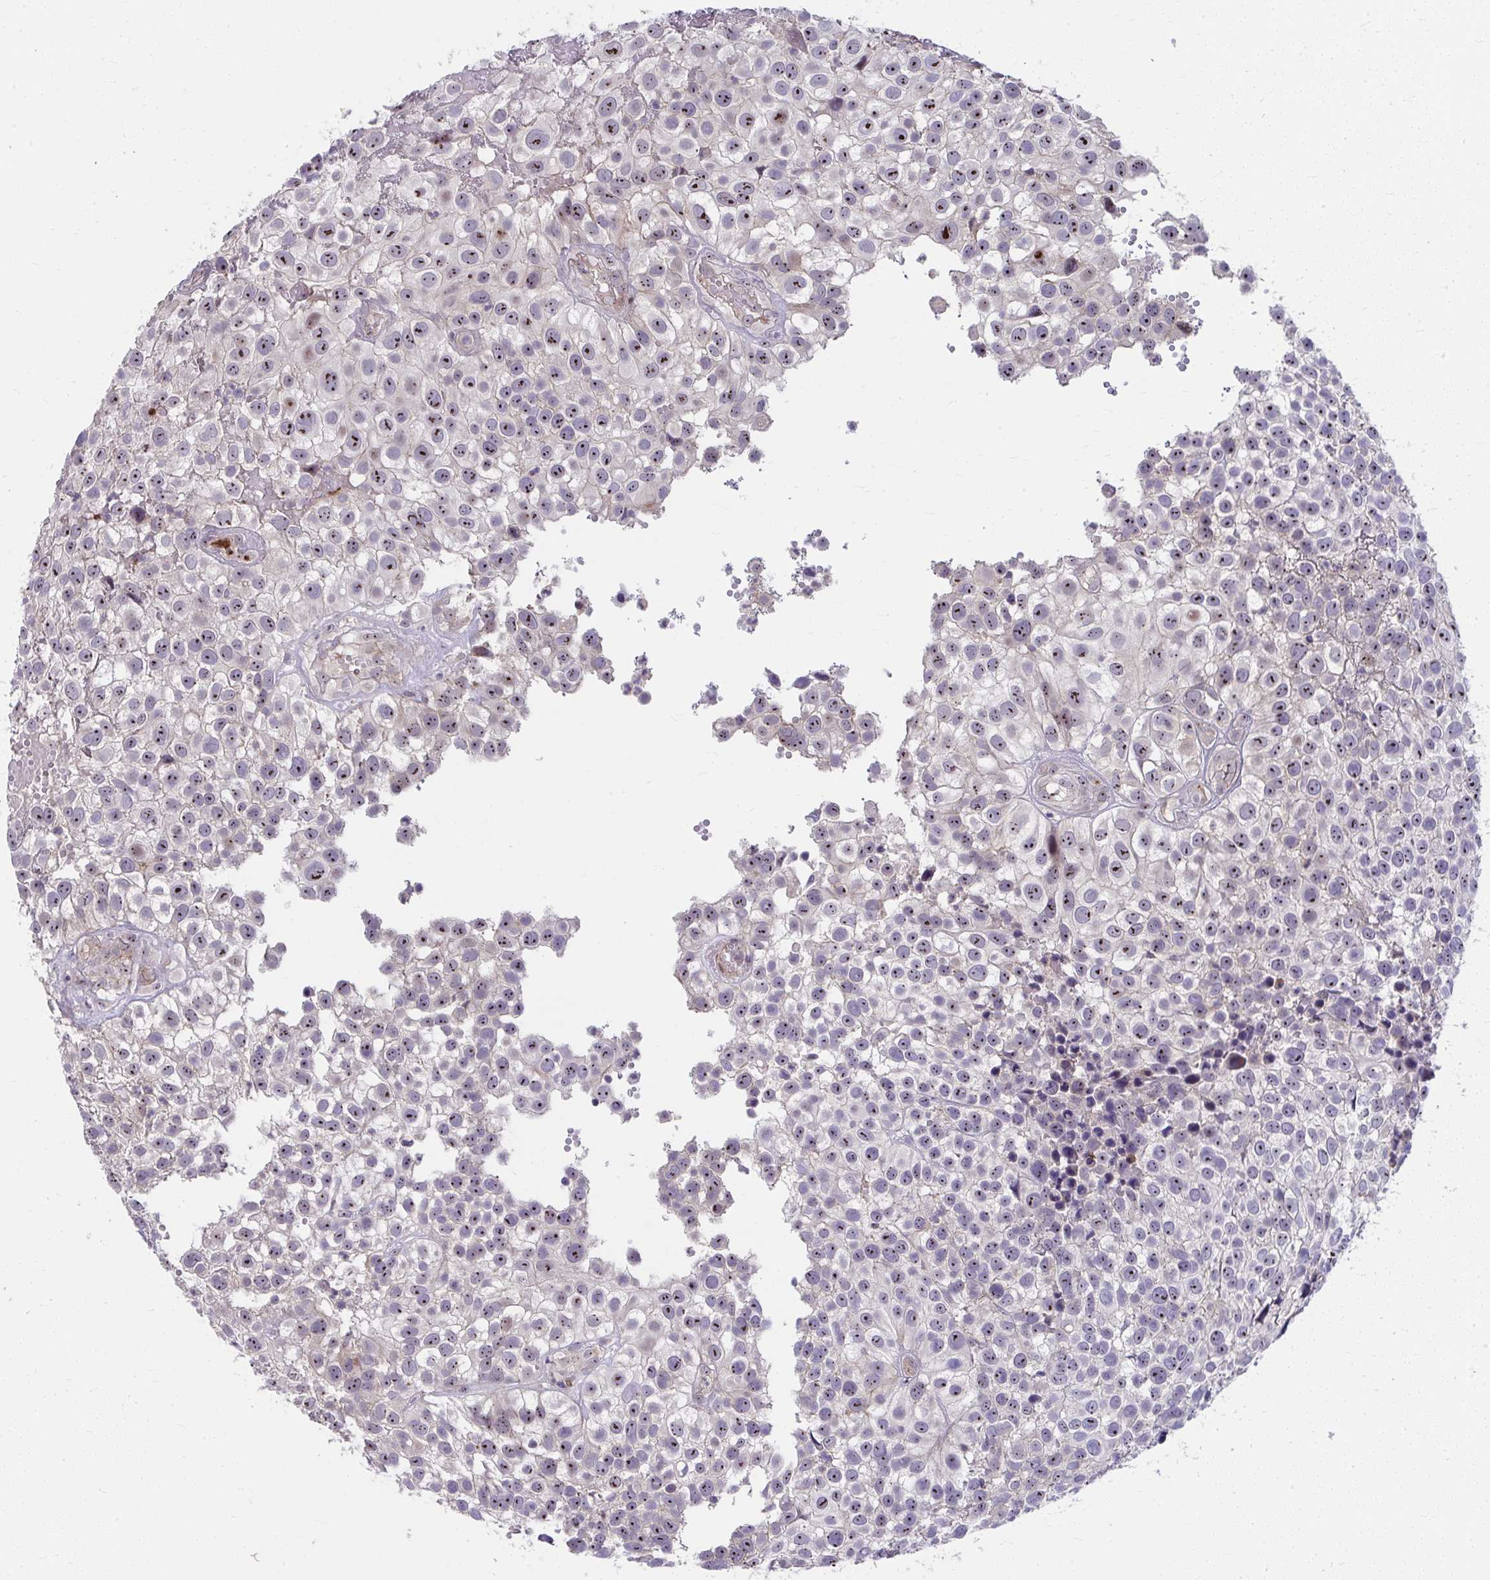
{"staining": {"intensity": "moderate", "quantity": ">75%", "location": "nuclear"}, "tissue": "urothelial cancer", "cell_type": "Tumor cells", "image_type": "cancer", "snomed": [{"axis": "morphology", "description": "Urothelial carcinoma, High grade"}, {"axis": "topography", "description": "Urinary bladder"}], "caption": "Immunohistochemical staining of urothelial cancer demonstrates medium levels of moderate nuclear protein expression in approximately >75% of tumor cells.", "gene": "MUS81", "patient": {"sex": "male", "age": 56}}